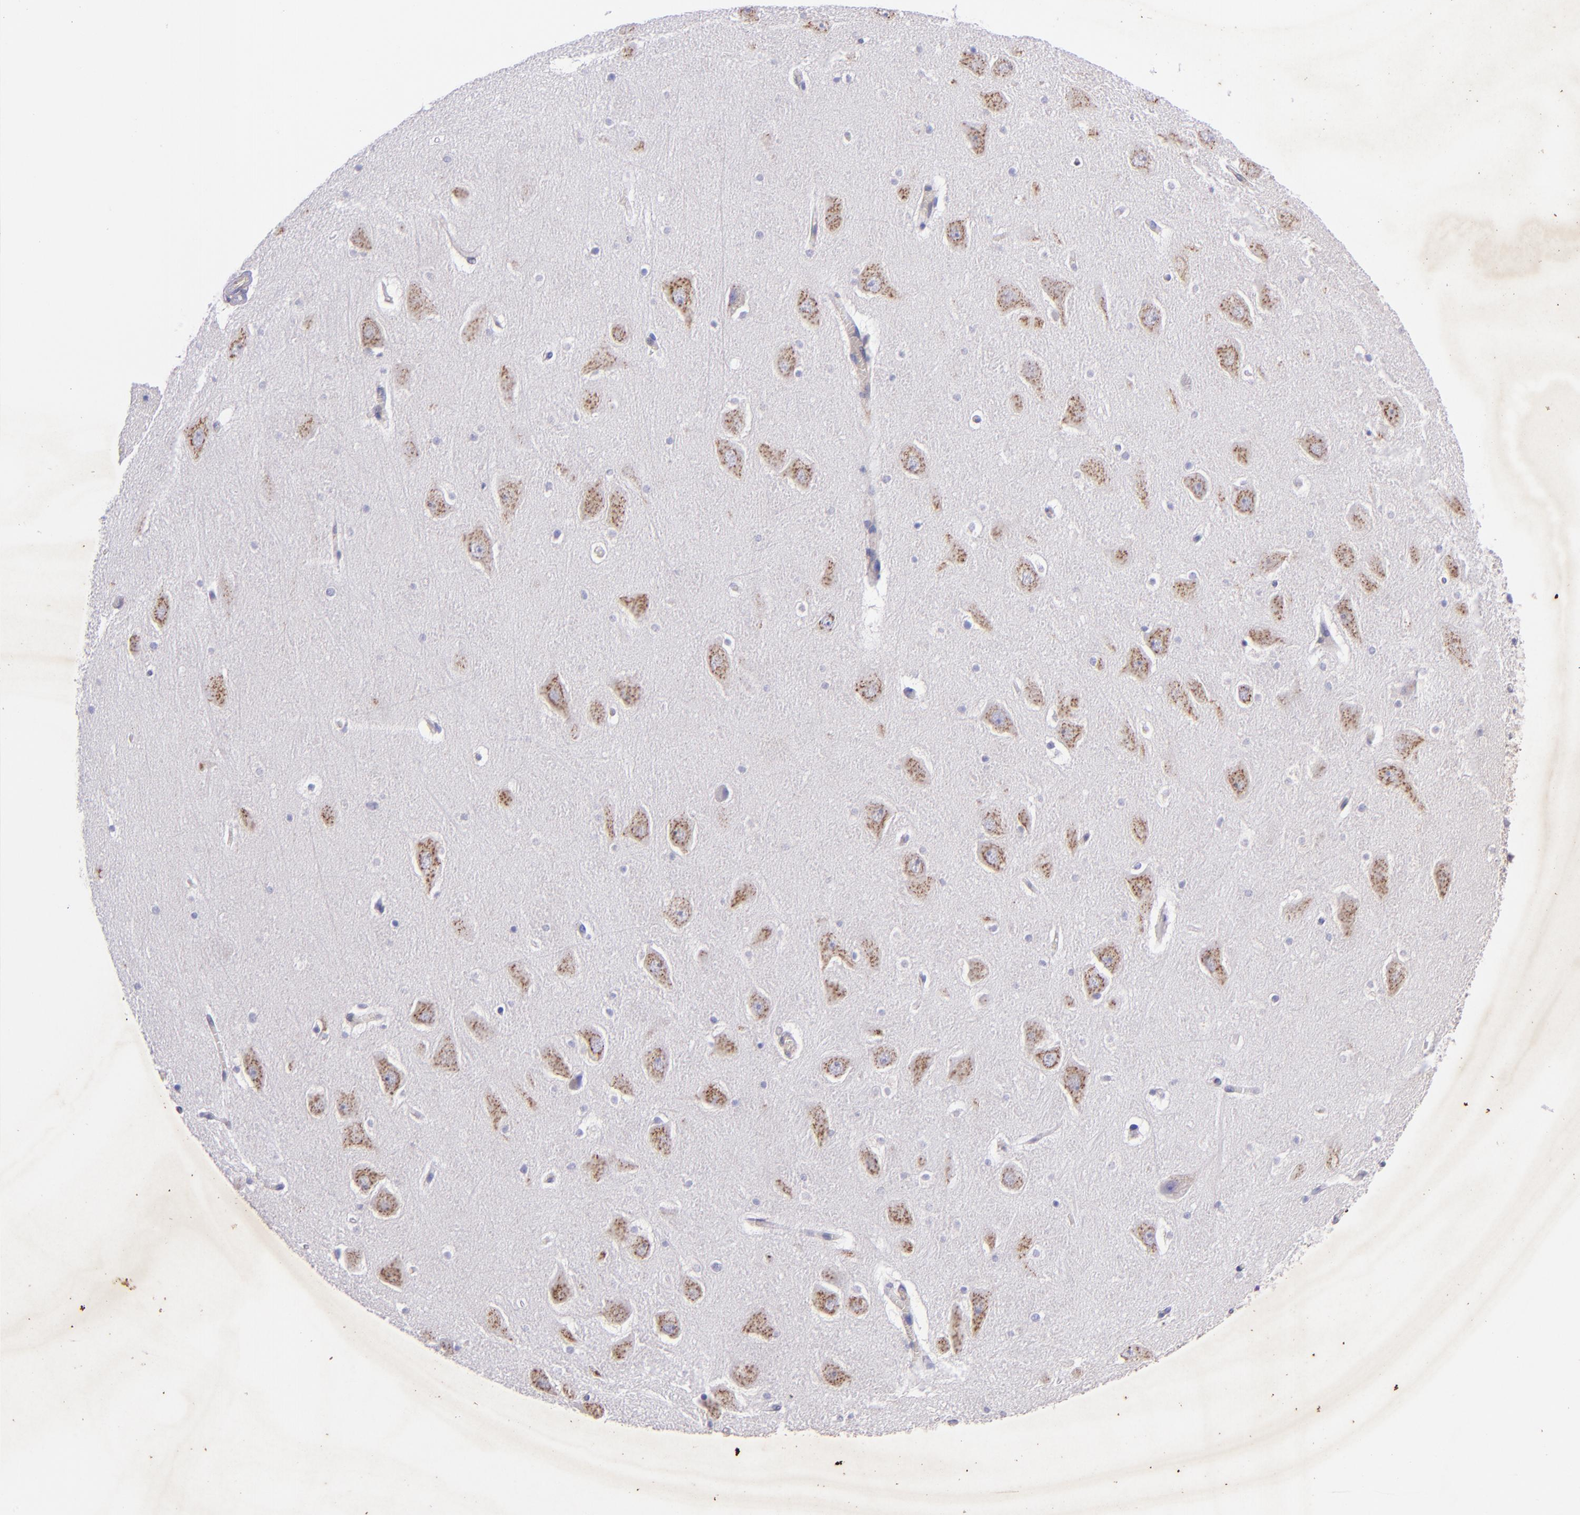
{"staining": {"intensity": "negative", "quantity": "none", "location": "none"}, "tissue": "hippocampus", "cell_type": "Glial cells", "image_type": "normal", "snomed": [{"axis": "morphology", "description": "Normal tissue, NOS"}, {"axis": "topography", "description": "Hippocampus"}], "caption": "Immunohistochemical staining of normal human hippocampus displays no significant staining in glial cells. Nuclei are stained in blue.", "gene": "RET", "patient": {"sex": "male", "age": 45}}